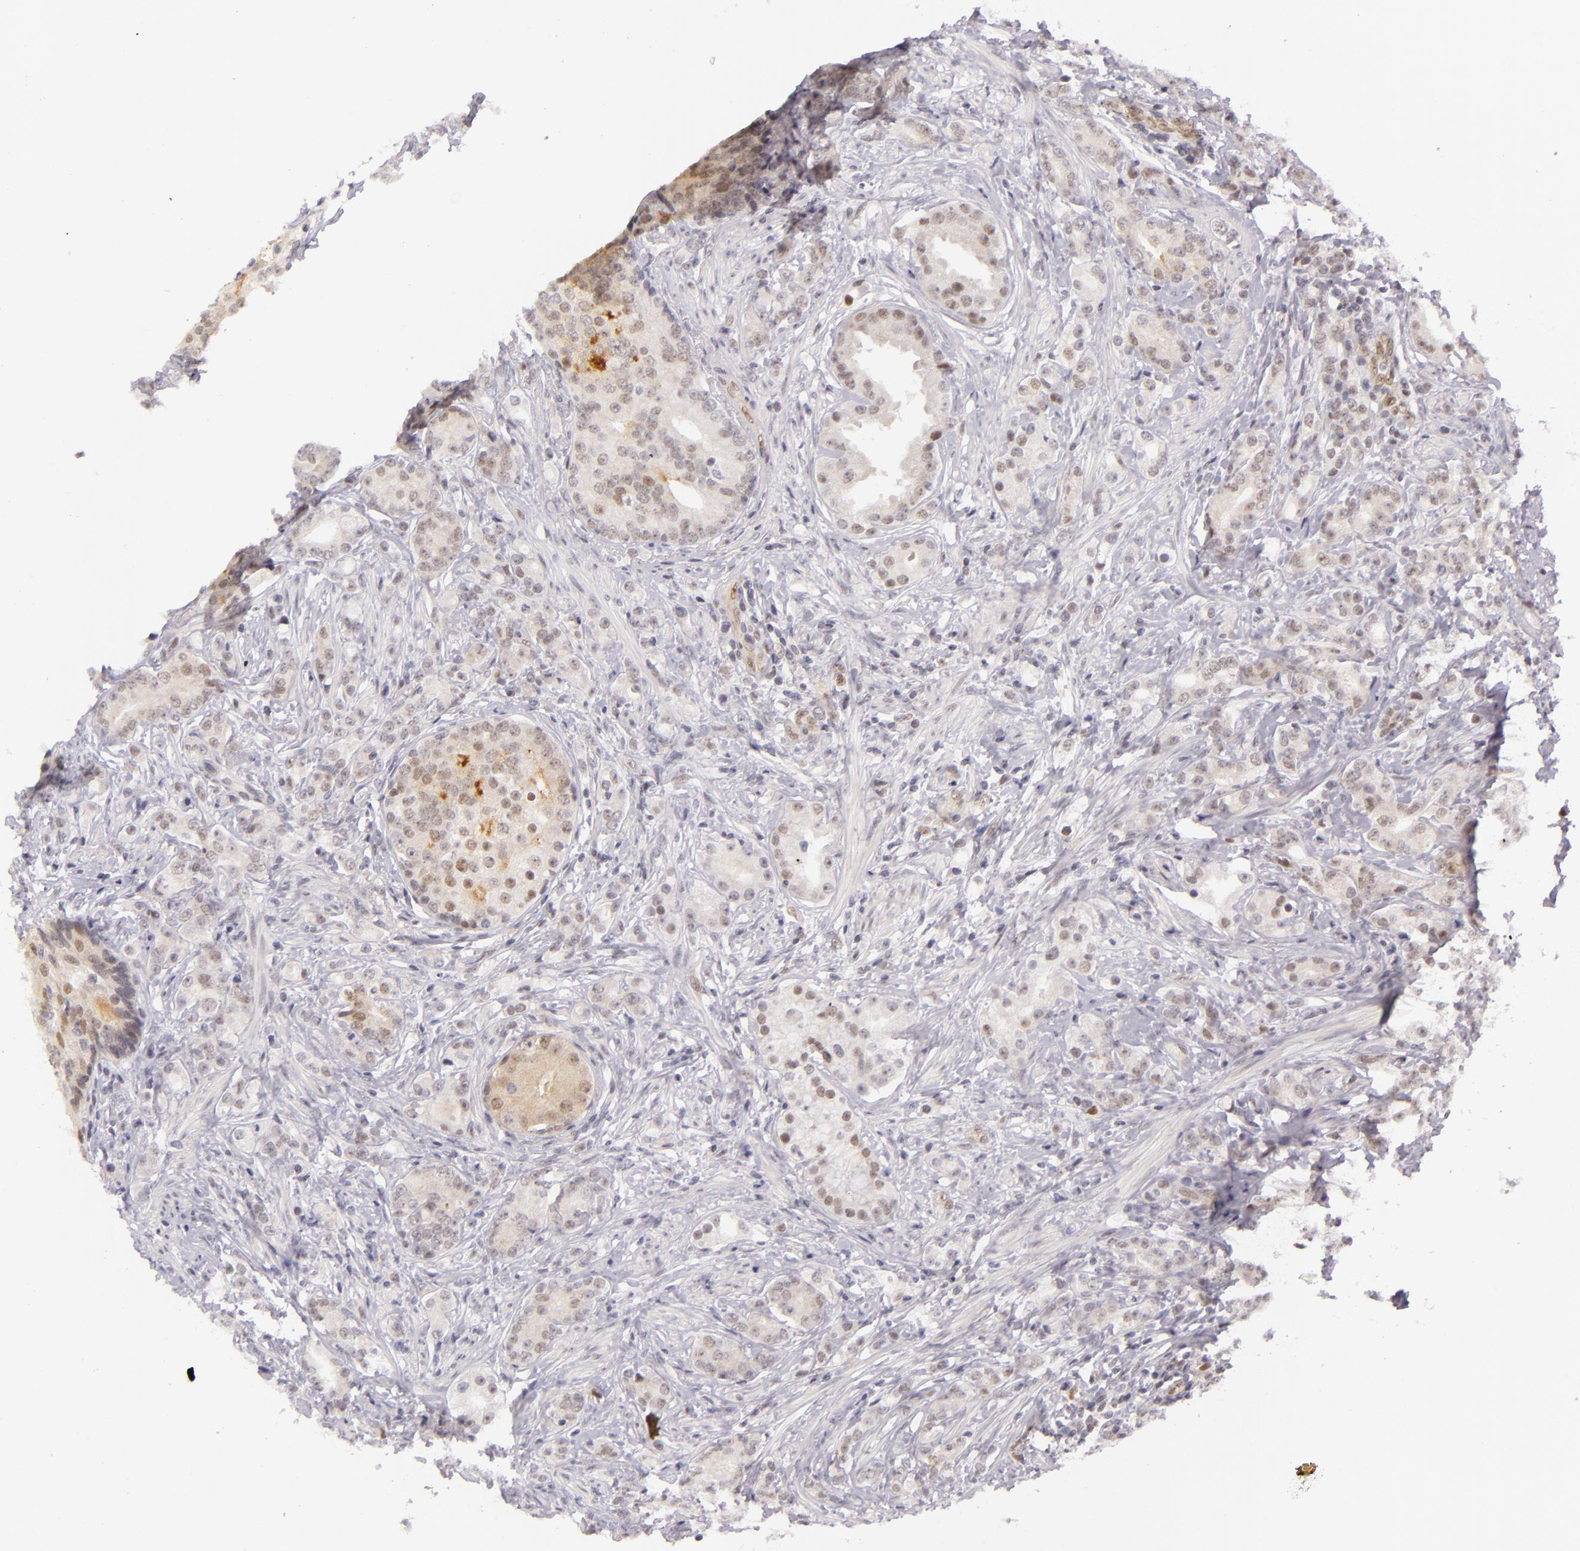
{"staining": {"intensity": "weak", "quantity": "25%-75%", "location": "cytoplasmic/membranous,nuclear"}, "tissue": "prostate cancer", "cell_type": "Tumor cells", "image_type": "cancer", "snomed": [{"axis": "morphology", "description": "Adenocarcinoma, Medium grade"}, {"axis": "topography", "description": "Prostate"}], "caption": "Protein expression analysis of human prostate cancer (medium-grade adenocarcinoma) reveals weak cytoplasmic/membranous and nuclear positivity in about 25%-75% of tumor cells. (Stains: DAB (3,3'-diaminobenzidine) in brown, nuclei in blue, Microscopy: brightfield microscopy at high magnification).", "gene": "BCL3", "patient": {"sex": "male", "age": 59}}